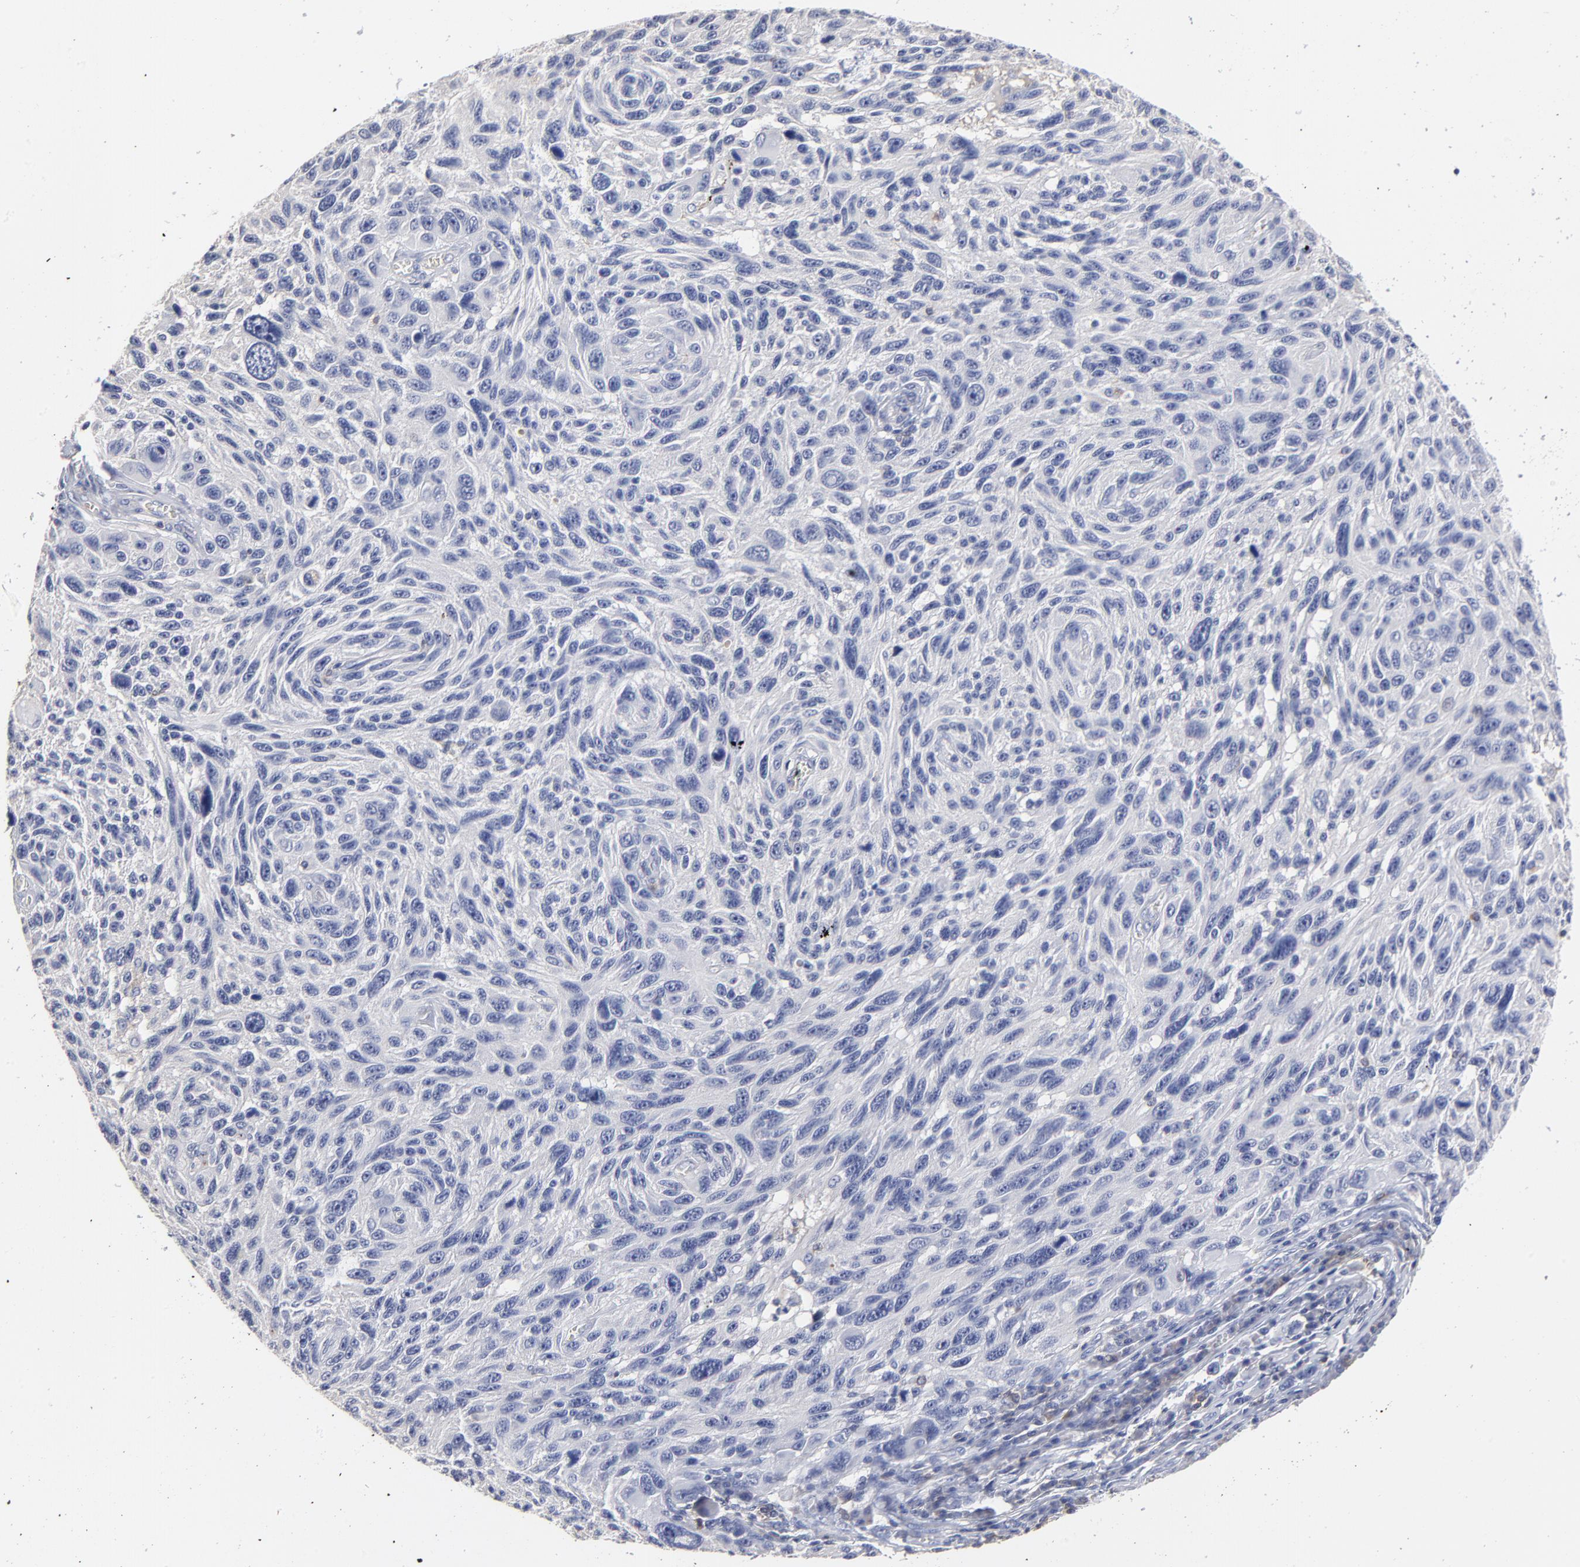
{"staining": {"intensity": "negative", "quantity": "none", "location": "none"}, "tissue": "melanoma", "cell_type": "Tumor cells", "image_type": "cancer", "snomed": [{"axis": "morphology", "description": "Malignant melanoma, NOS"}, {"axis": "topography", "description": "Skin"}], "caption": "Immunohistochemistry (IHC) of human melanoma displays no expression in tumor cells. The staining was performed using DAB to visualize the protein expression in brown, while the nuclei were stained in blue with hematoxylin (Magnification: 20x).", "gene": "TRAT1", "patient": {"sex": "male", "age": 53}}